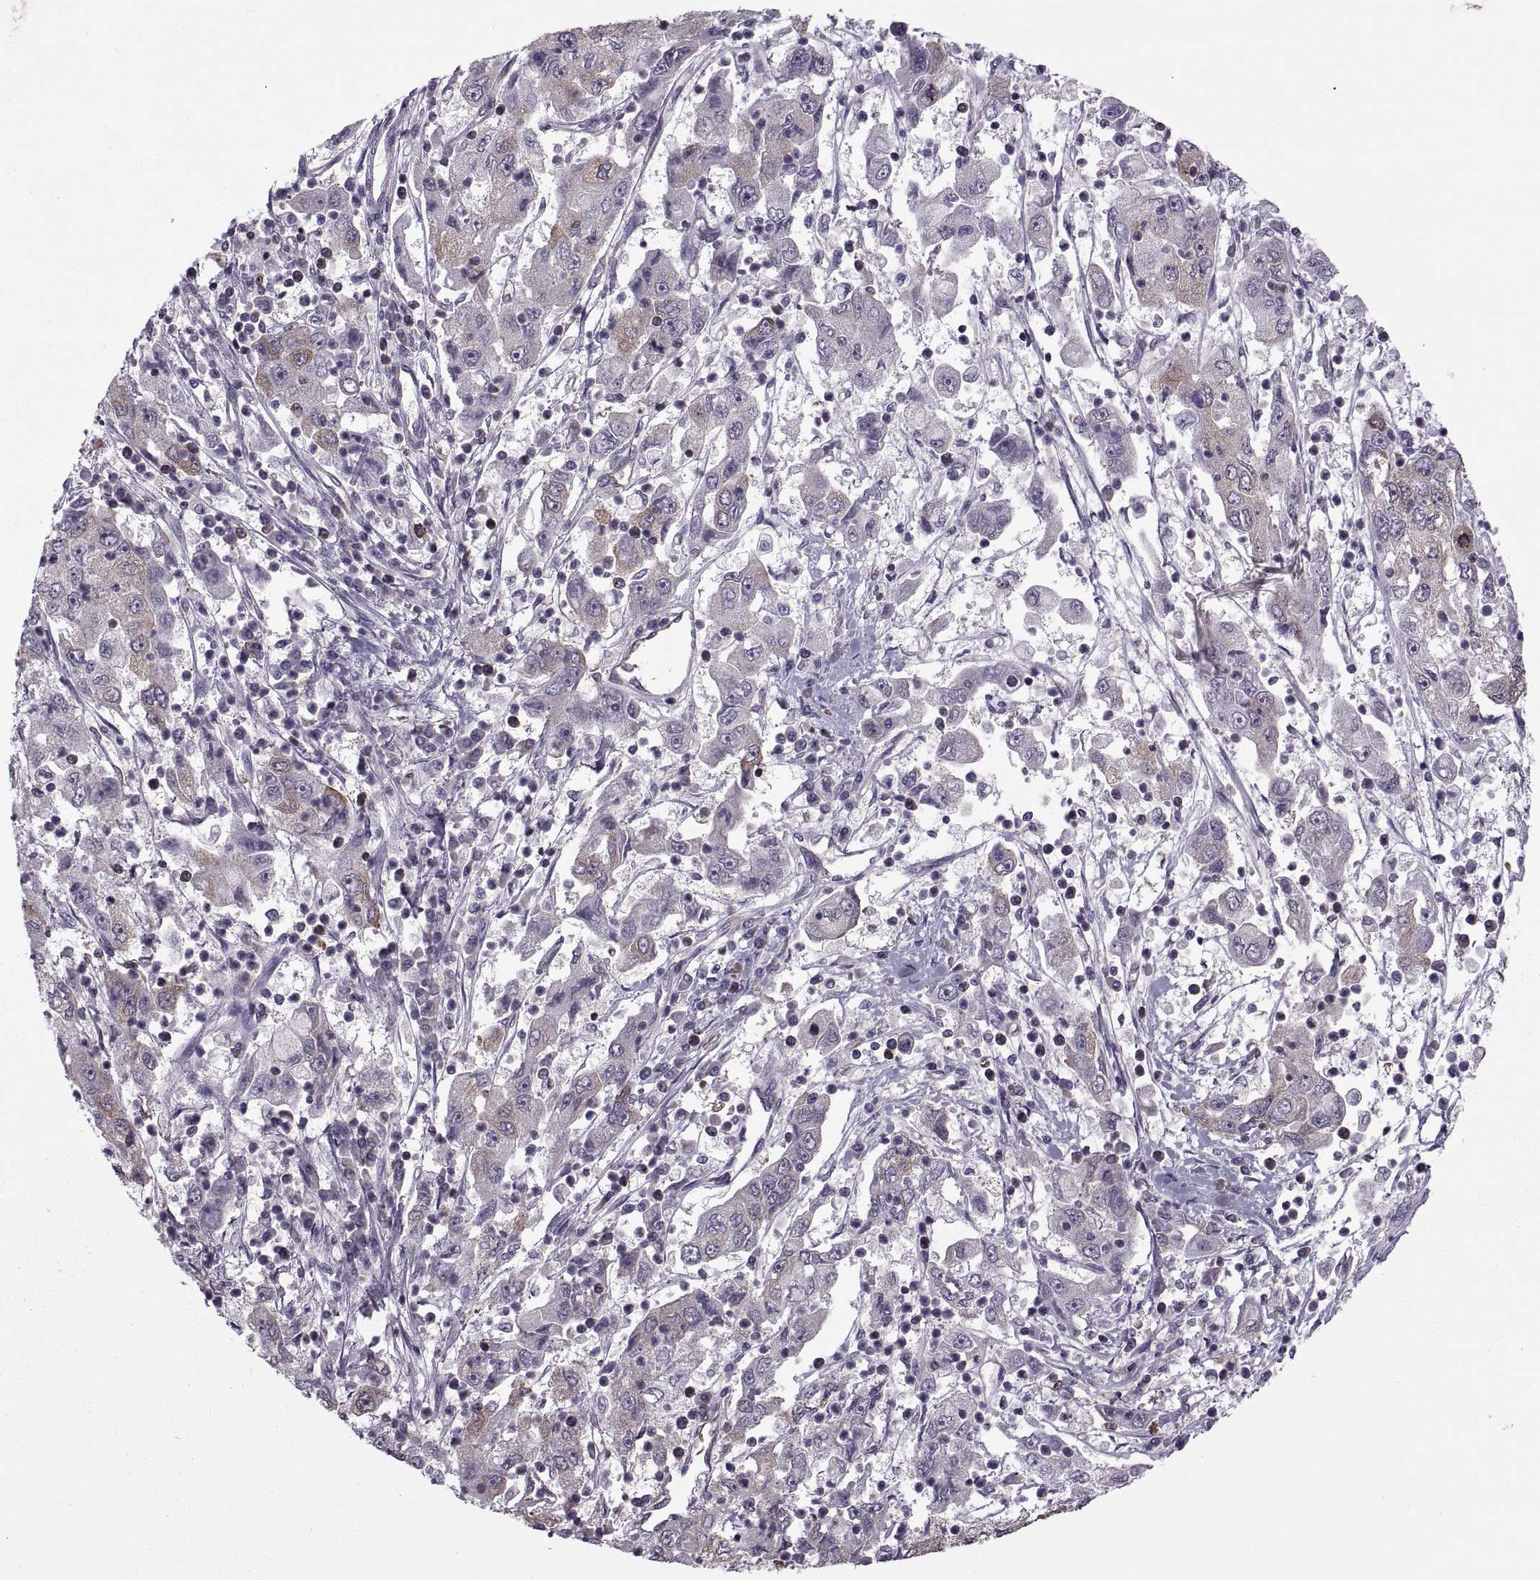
{"staining": {"intensity": "moderate", "quantity": "<25%", "location": "cytoplasmic/membranous"}, "tissue": "cervical cancer", "cell_type": "Tumor cells", "image_type": "cancer", "snomed": [{"axis": "morphology", "description": "Squamous cell carcinoma, NOS"}, {"axis": "topography", "description": "Cervix"}], "caption": "Immunohistochemistry of cervical cancer (squamous cell carcinoma) demonstrates low levels of moderate cytoplasmic/membranous staining in approximately <25% of tumor cells.", "gene": "PABPC1", "patient": {"sex": "female", "age": 36}}